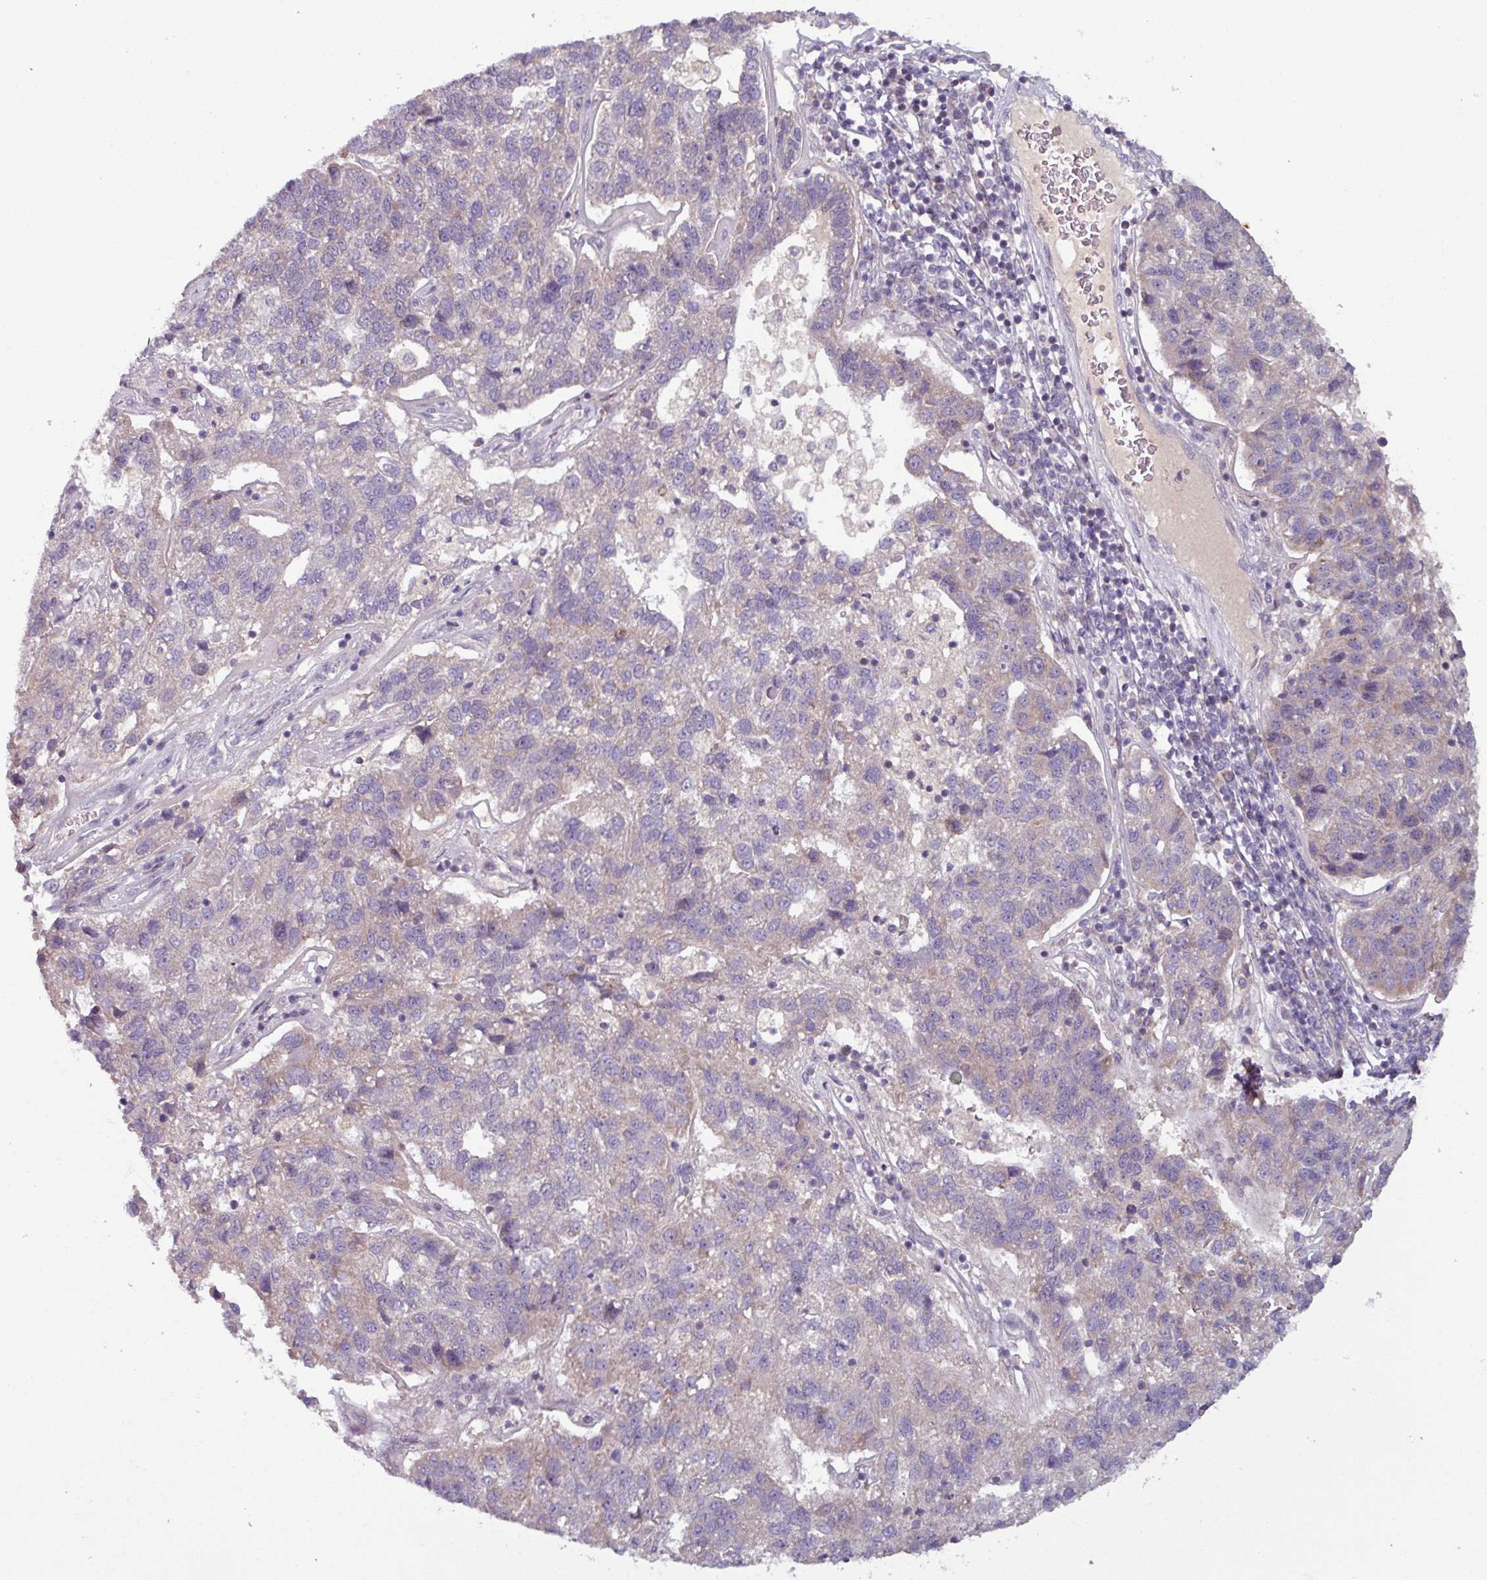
{"staining": {"intensity": "negative", "quantity": "none", "location": "none"}, "tissue": "pancreatic cancer", "cell_type": "Tumor cells", "image_type": "cancer", "snomed": [{"axis": "morphology", "description": "Adenocarcinoma, NOS"}, {"axis": "topography", "description": "Pancreas"}], "caption": "Tumor cells are negative for brown protein staining in pancreatic cancer (adenocarcinoma). Brightfield microscopy of IHC stained with DAB (3,3'-diaminobenzidine) (brown) and hematoxylin (blue), captured at high magnification.", "gene": "OGFOD3", "patient": {"sex": "female", "age": 61}}